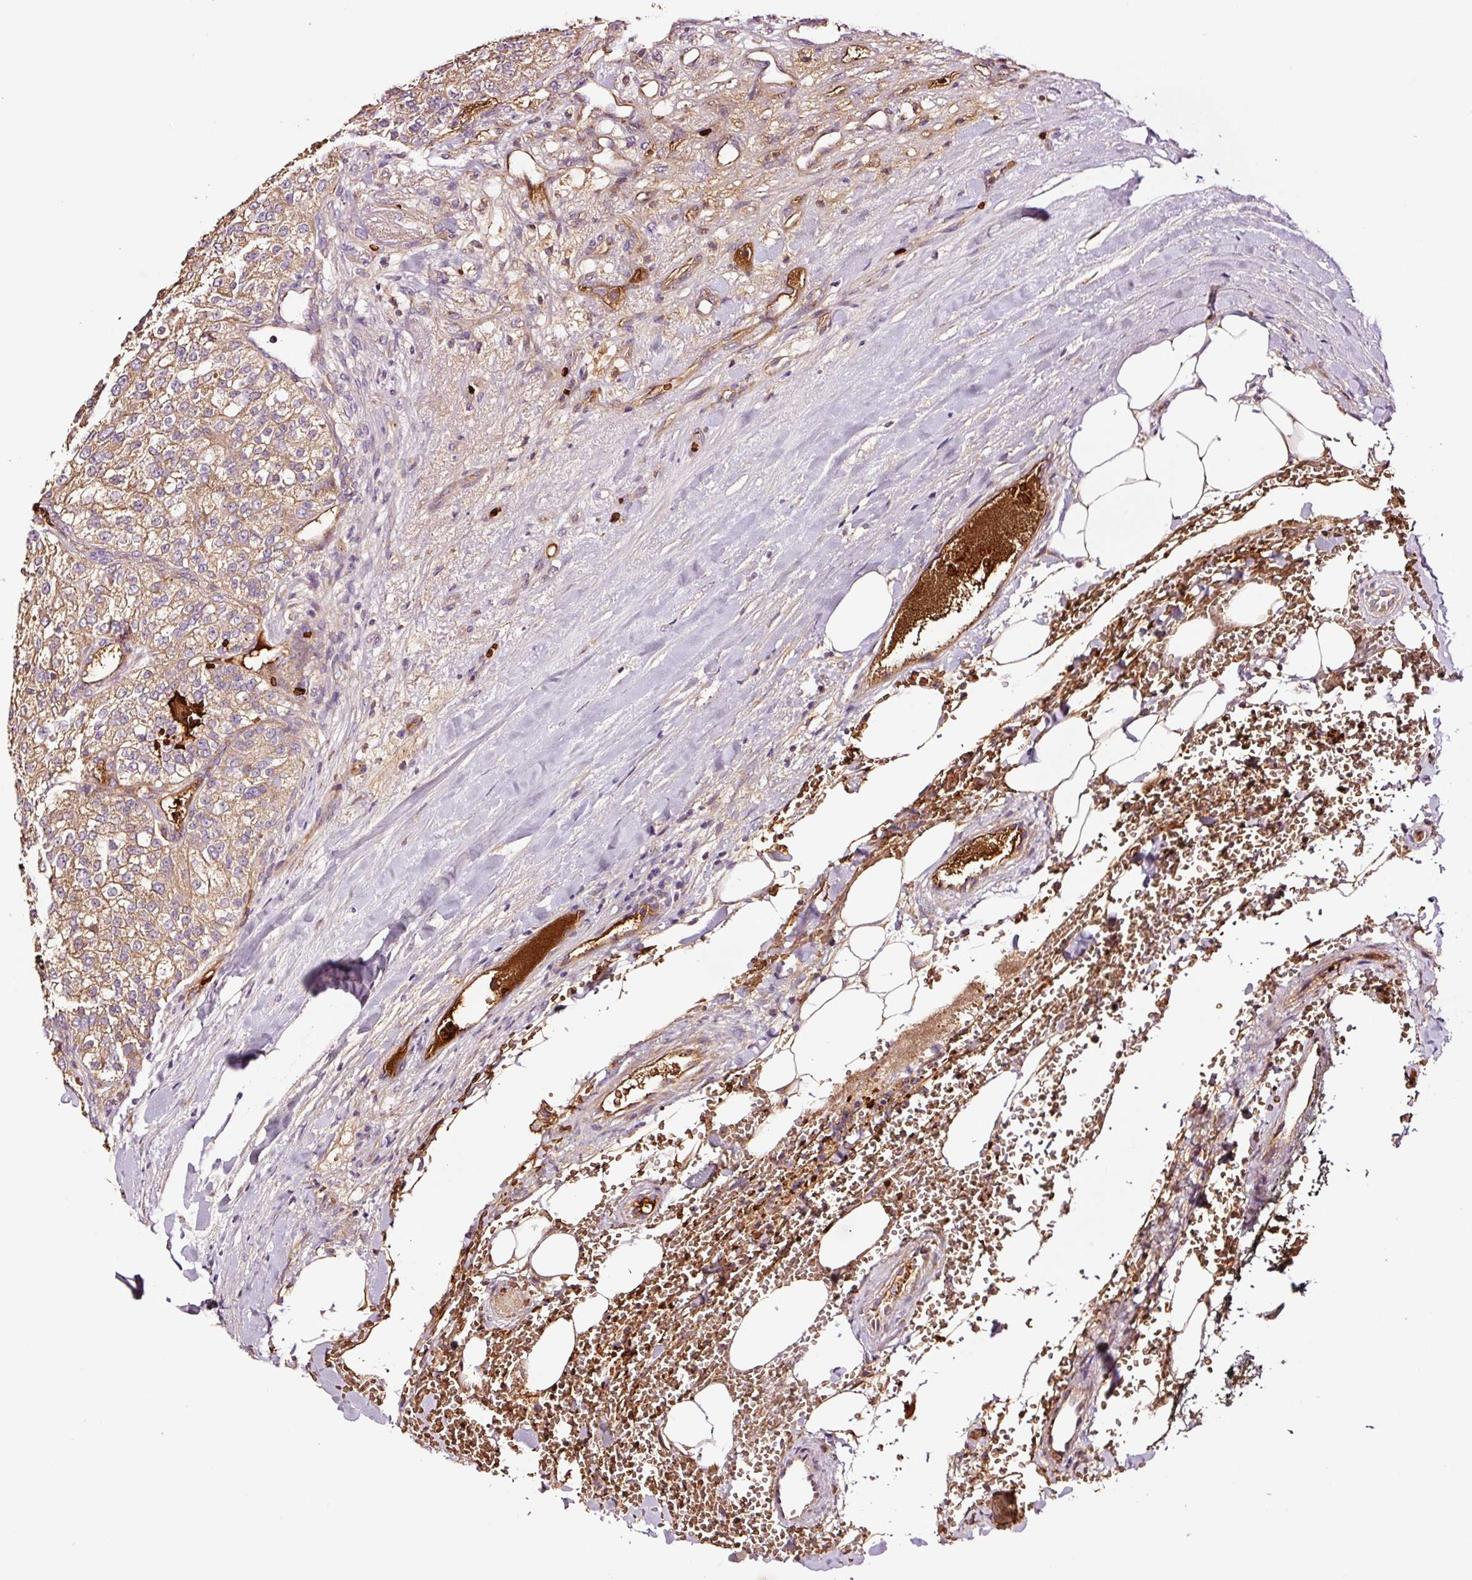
{"staining": {"intensity": "moderate", "quantity": ">75%", "location": "cytoplasmic/membranous"}, "tissue": "renal cancer", "cell_type": "Tumor cells", "image_type": "cancer", "snomed": [{"axis": "morphology", "description": "Adenocarcinoma, NOS"}, {"axis": "topography", "description": "Kidney"}], "caption": "Tumor cells exhibit medium levels of moderate cytoplasmic/membranous staining in about >75% of cells in human renal cancer (adenocarcinoma). (Stains: DAB (3,3'-diaminobenzidine) in brown, nuclei in blue, Microscopy: brightfield microscopy at high magnification).", "gene": "PGLYRP2", "patient": {"sex": "female", "age": 63}}